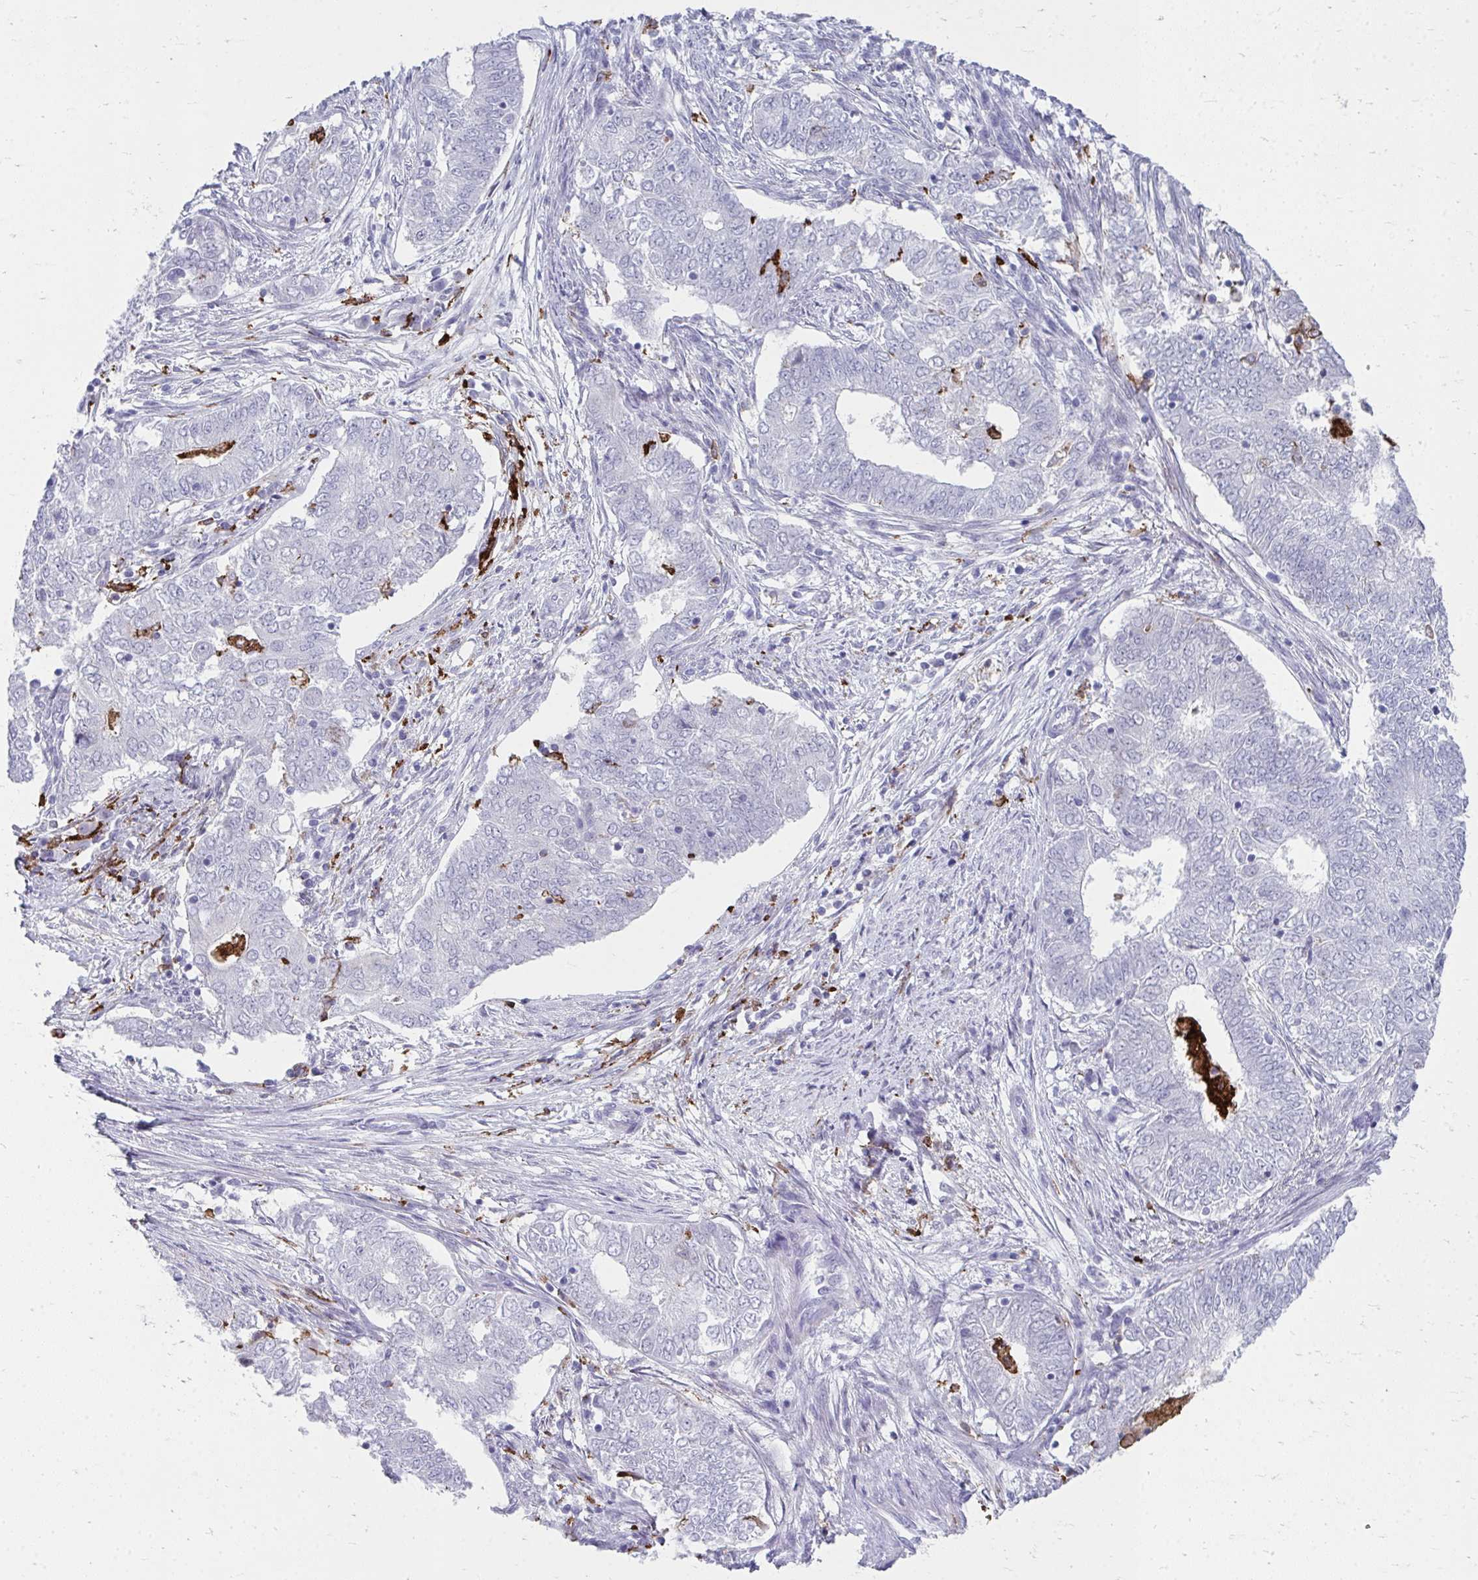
{"staining": {"intensity": "negative", "quantity": "none", "location": "none"}, "tissue": "endometrial cancer", "cell_type": "Tumor cells", "image_type": "cancer", "snomed": [{"axis": "morphology", "description": "Adenocarcinoma, NOS"}, {"axis": "topography", "description": "Endometrium"}], "caption": "High power microscopy micrograph of an IHC micrograph of adenocarcinoma (endometrial), revealing no significant positivity in tumor cells.", "gene": "CD163", "patient": {"sex": "female", "age": 62}}